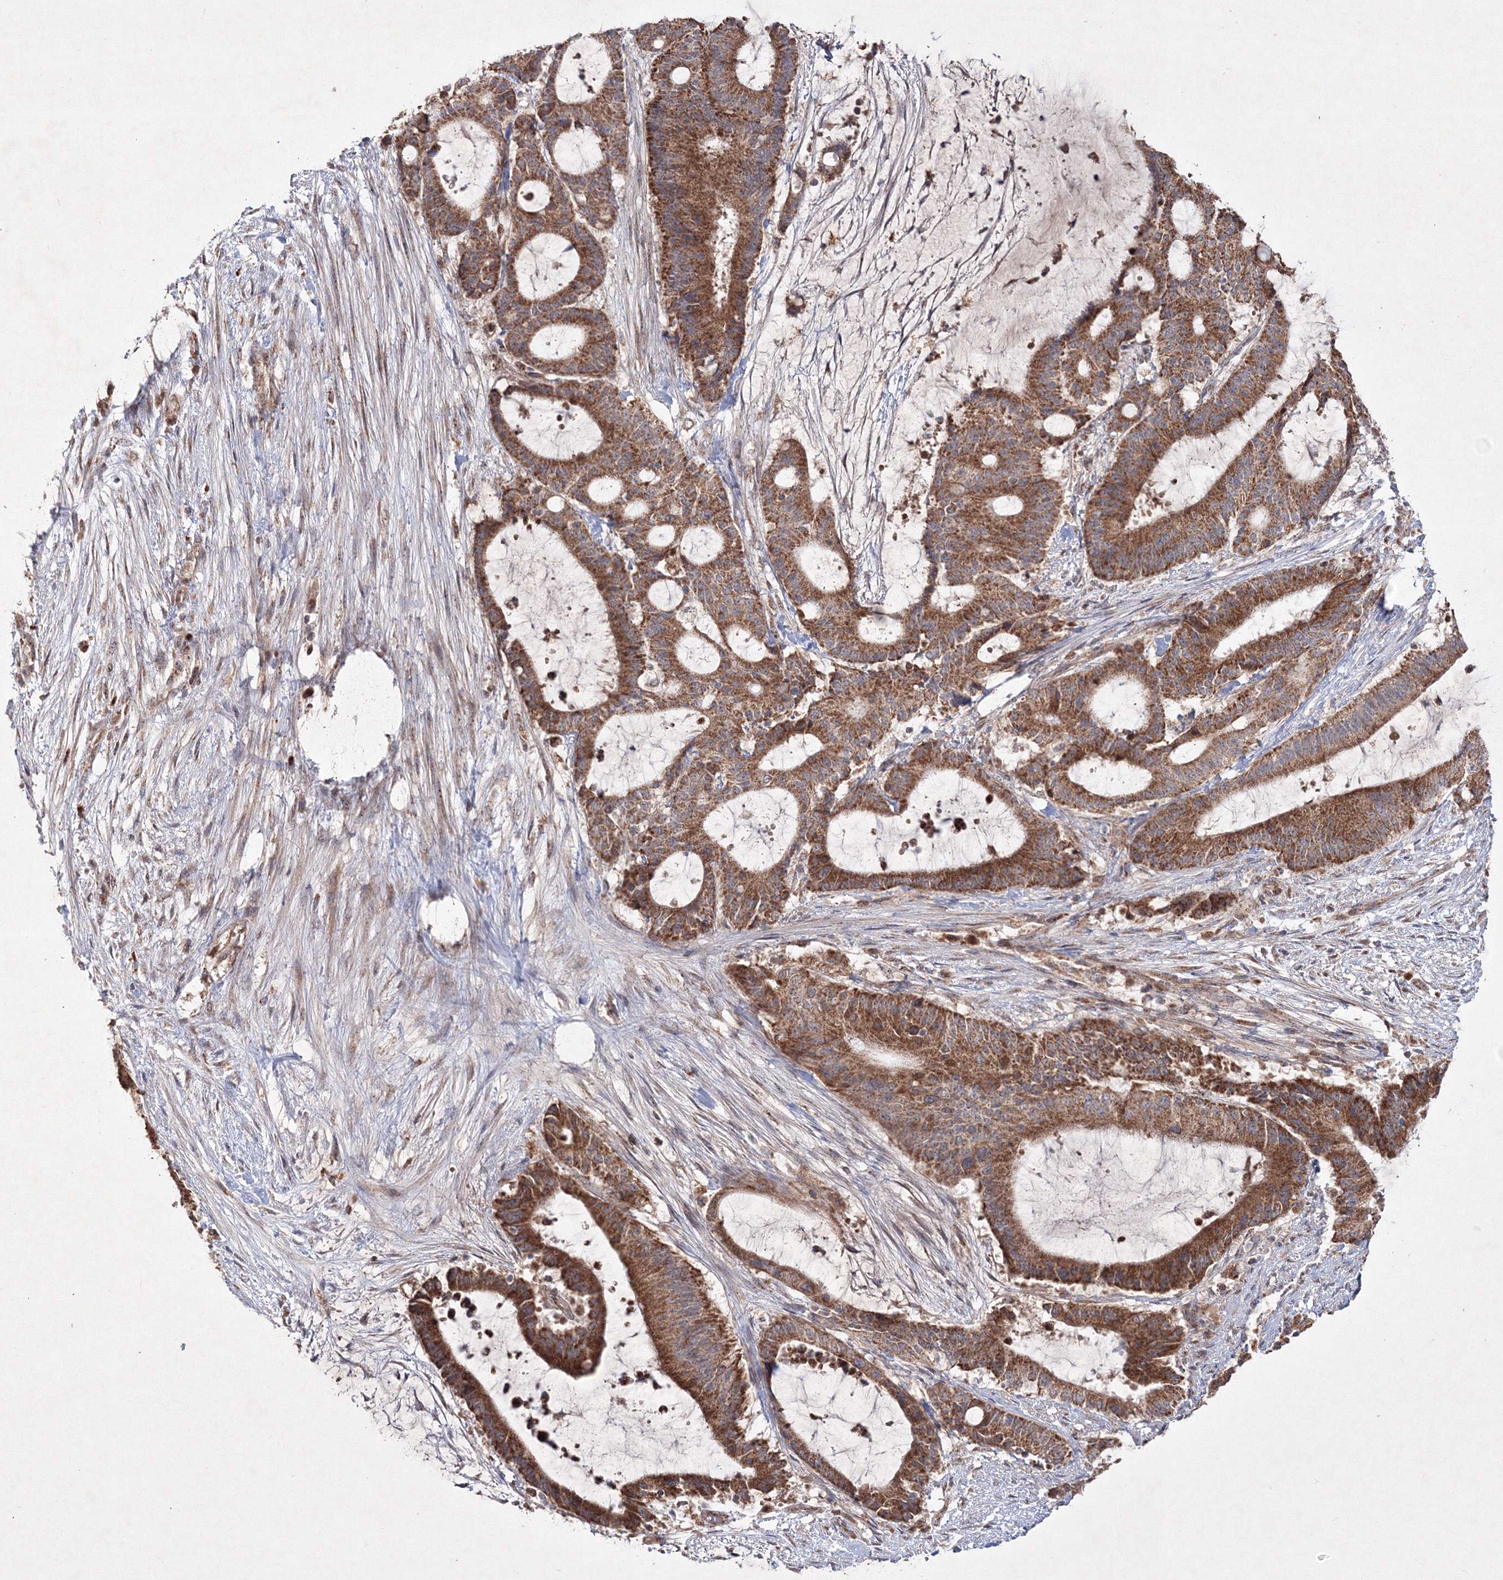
{"staining": {"intensity": "moderate", "quantity": ">75%", "location": "cytoplasmic/membranous"}, "tissue": "liver cancer", "cell_type": "Tumor cells", "image_type": "cancer", "snomed": [{"axis": "morphology", "description": "Normal tissue, NOS"}, {"axis": "morphology", "description": "Cholangiocarcinoma"}, {"axis": "topography", "description": "Liver"}, {"axis": "topography", "description": "Peripheral nerve tissue"}], "caption": "Immunohistochemistry (IHC) image of neoplastic tissue: liver cancer (cholangiocarcinoma) stained using immunohistochemistry shows medium levels of moderate protein expression localized specifically in the cytoplasmic/membranous of tumor cells, appearing as a cytoplasmic/membranous brown color.", "gene": "PEX13", "patient": {"sex": "female", "age": 73}}